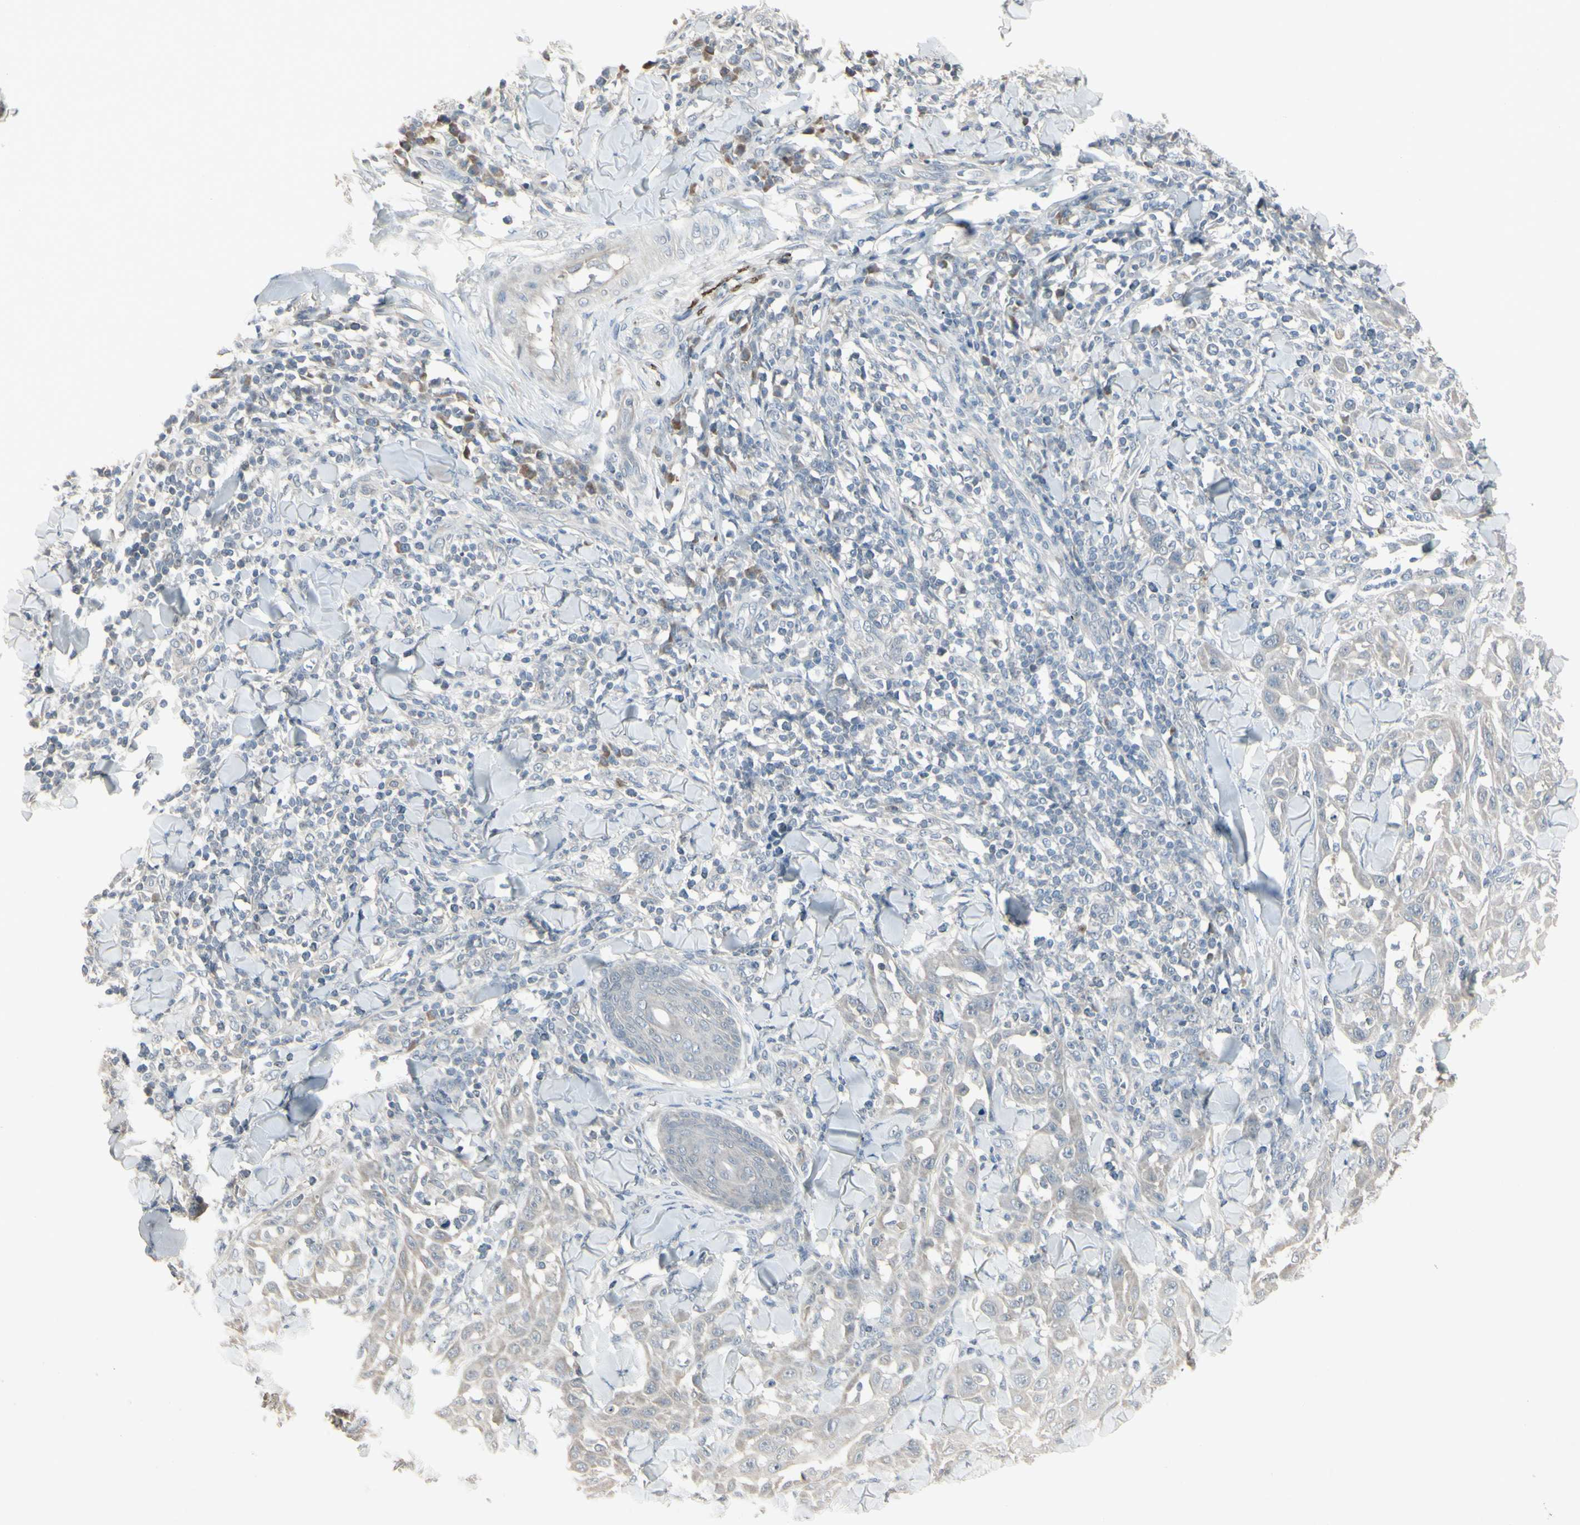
{"staining": {"intensity": "weak", "quantity": ">75%", "location": "cytoplasmic/membranous"}, "tissue": "skin cancer", "cell_type": "Tumor cells", "image_type": "cancer", "snomed": [{"axis": "morphology", "description": "Squamous cell carcinoma, NOS"}, {"axis": "topography", "description": "Skin"}], "caption": "This photomicrograph shows skin cancer (squamous cell carcinoma) stained with immunohistochemistry to label a protein in brown. The cytoplasmic/membranous of tumor cells show weak positivity for the protein. Nuclei are counter-stained blue.", "gene": "PIAS4", "patient": {"sex": "male", "age": 24}}